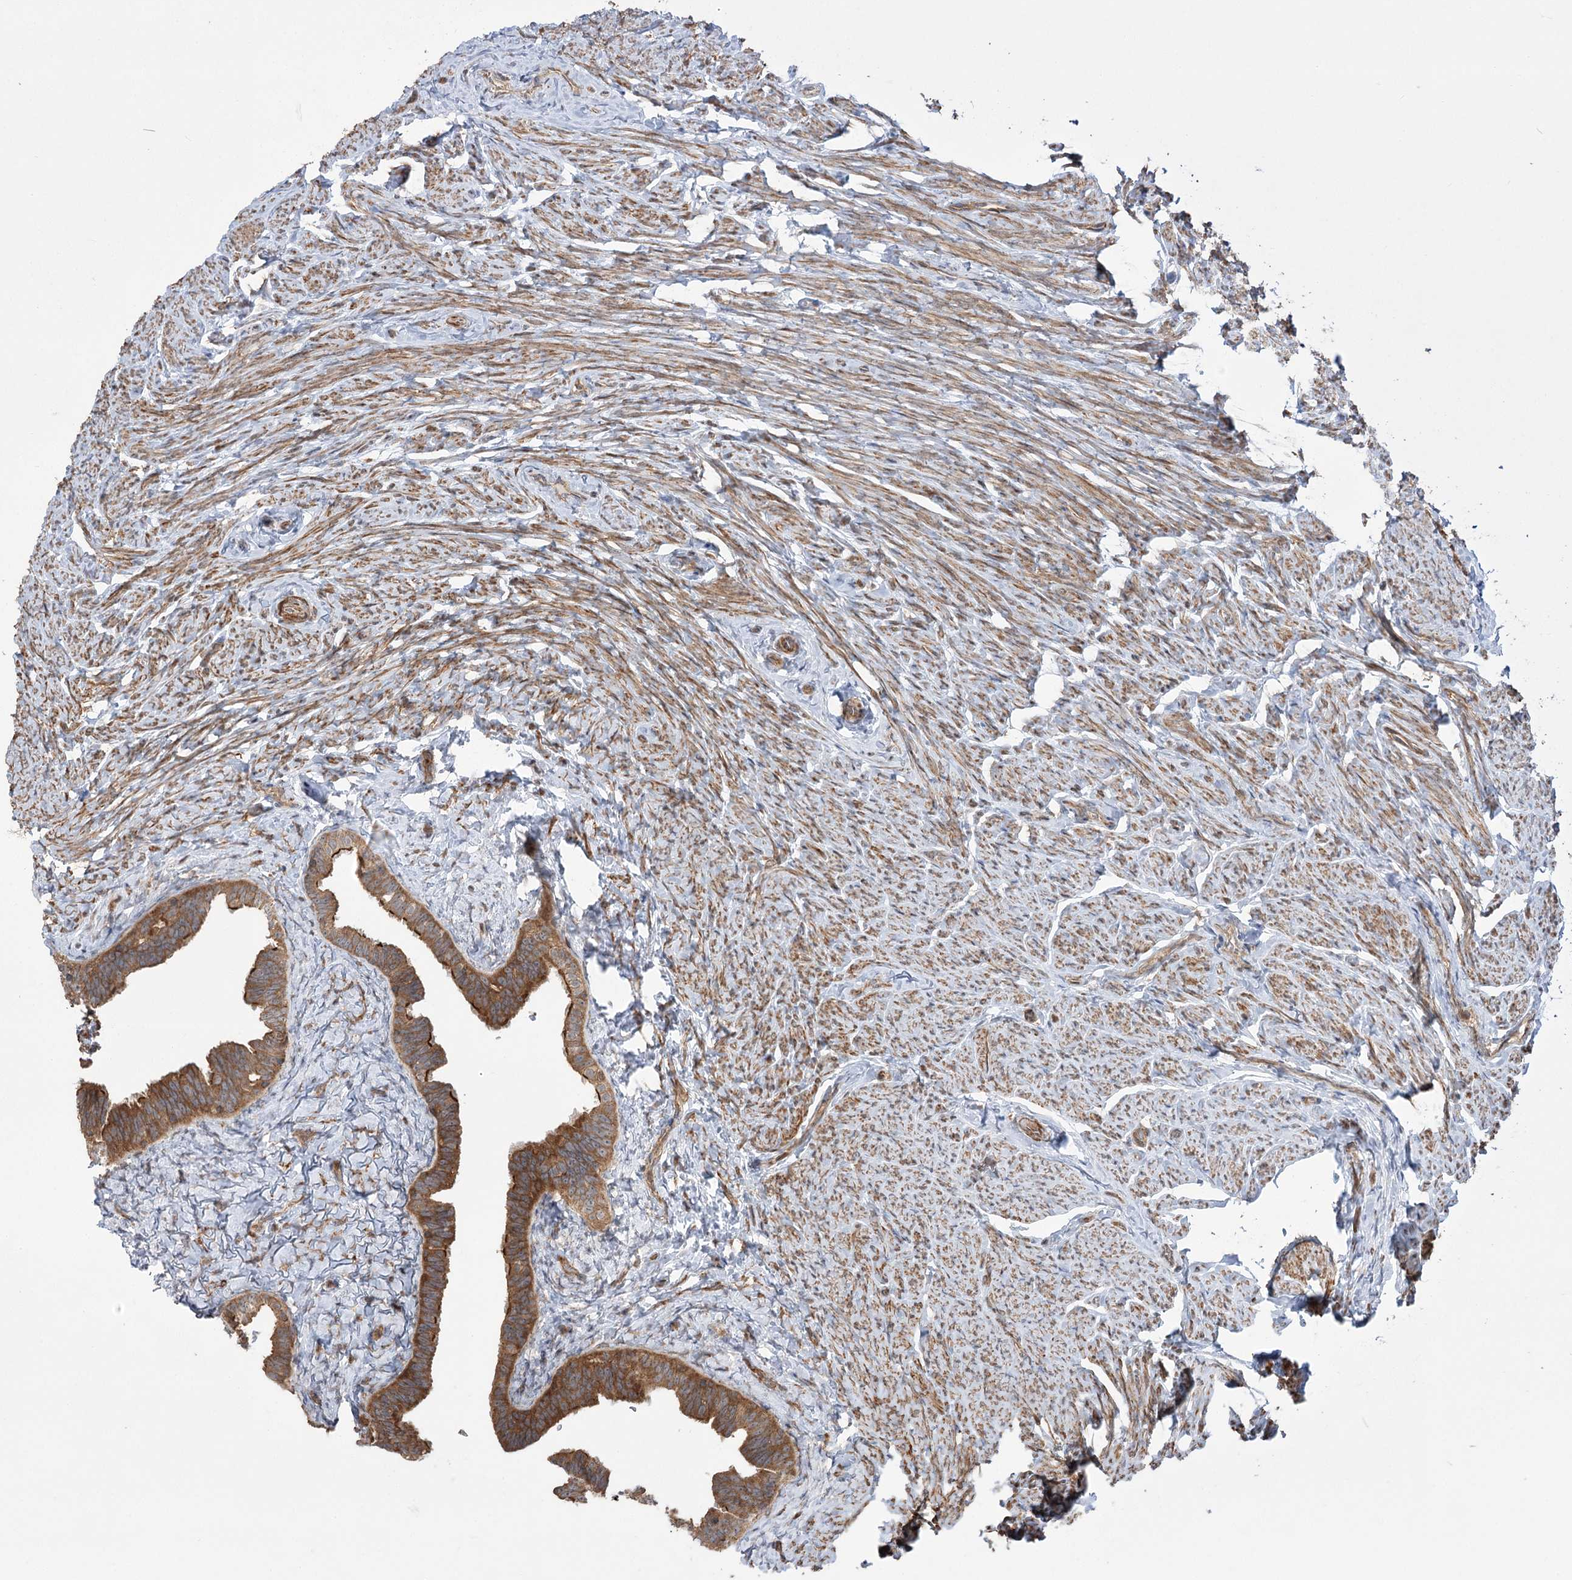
{"staining": {"intensity": "moderate", "quantity": ">75%", "location": "cytoplasmic/membranous"}, "tissue": "fallopian tube", "cell_type": "Glandular cells", "image_type": "normal", "snomed": [{"axis": "morphology", "description": "Normal tissue, NOS"}, {"axis": "topography", "description": "Fallopian tube"}], "caption": "Immunohistochemistry image of benign fallopian tube stained for a protein (brown), which exhibits medium levels of moderate cytoplasmic/membranous positivity in approximately >75% of glandular cells.", "gene": "VPS37B", "patient": {"sex": "female", "age": 39}}